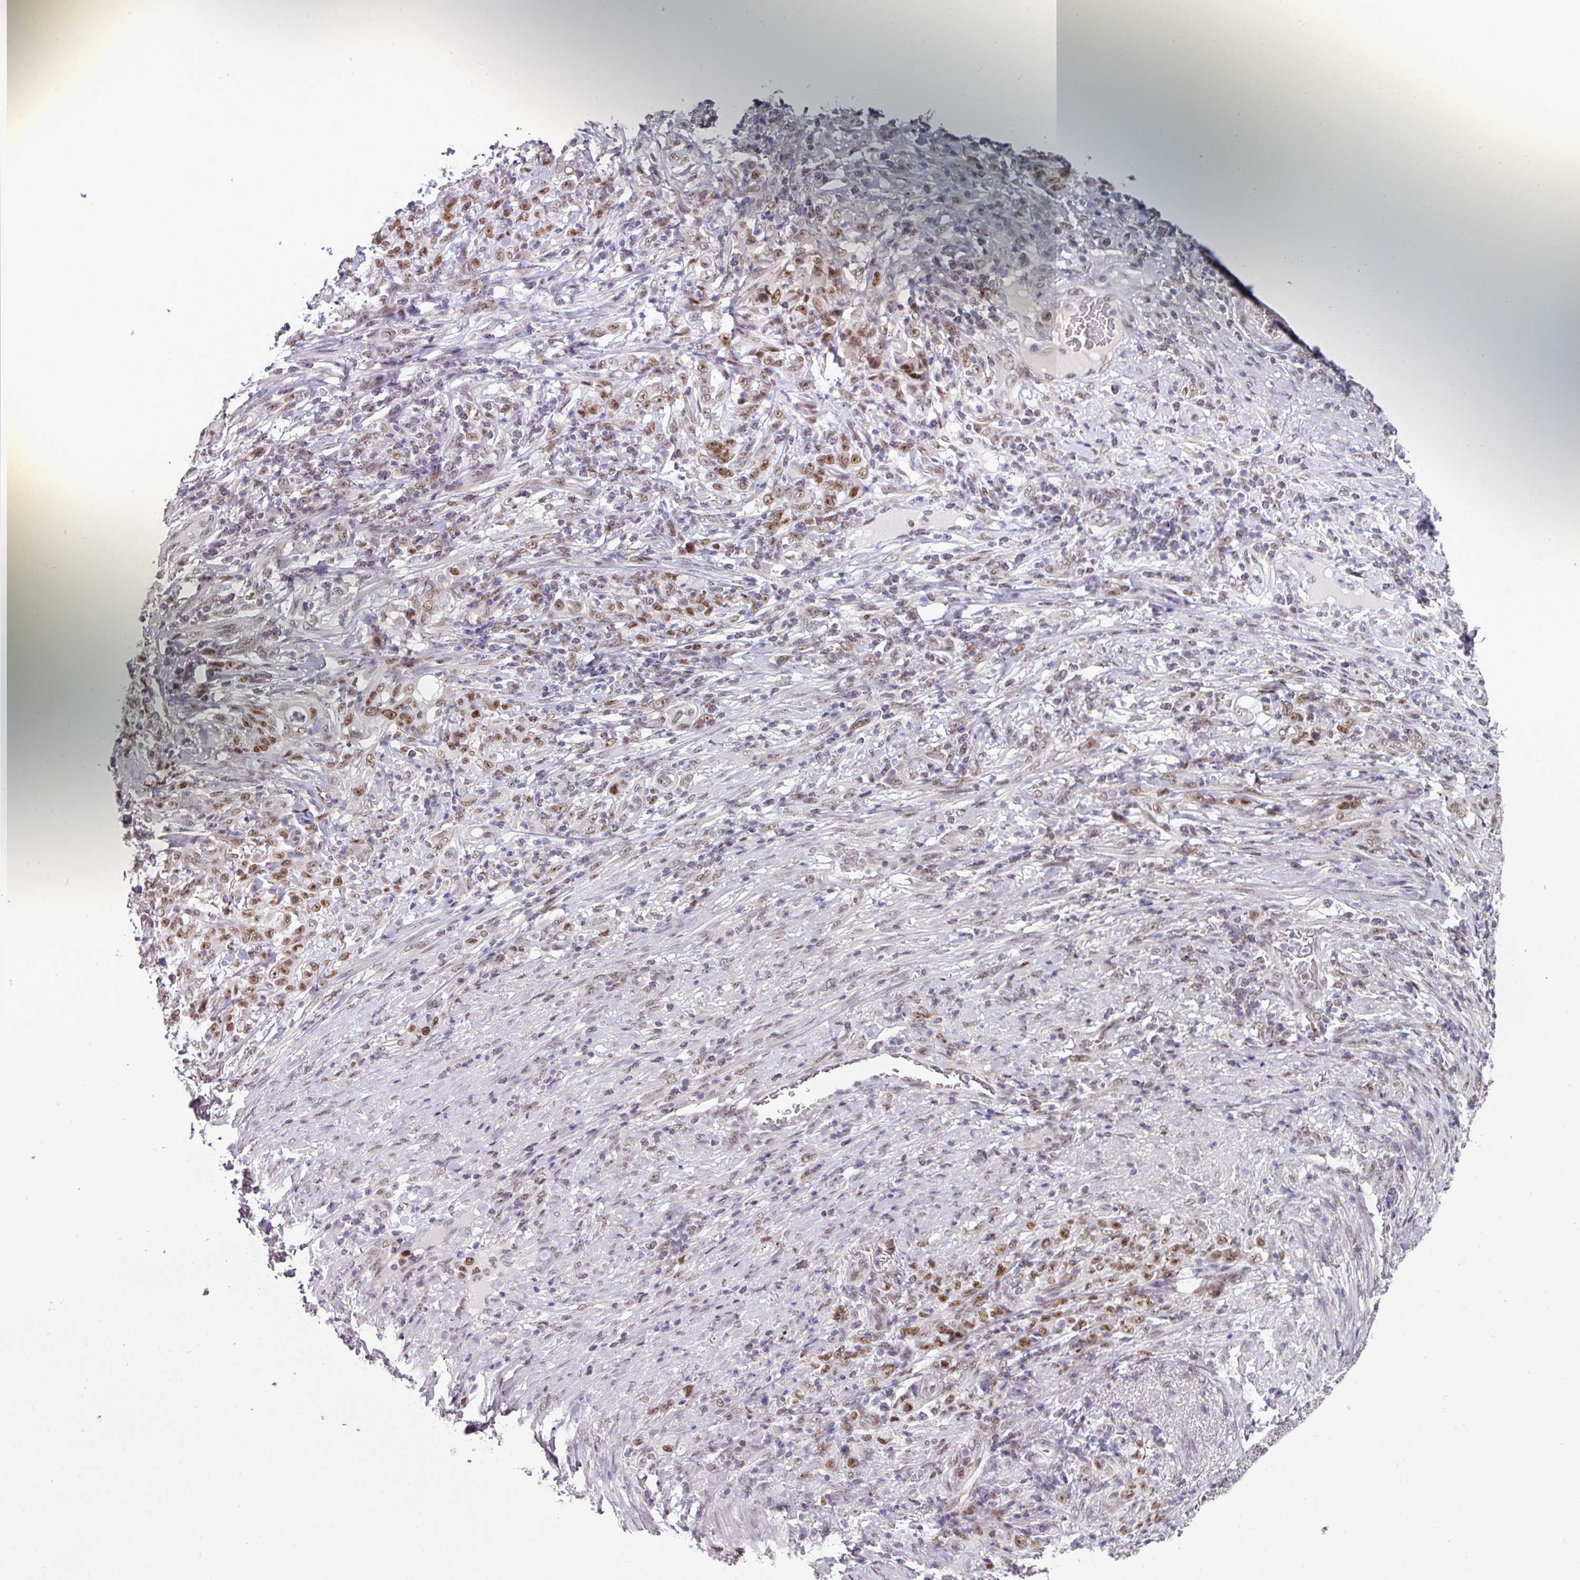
{"staining": {"intensity": "moderate", "quantity": ">75%", "location": "nuclear"}, "tissue": "stomach cancer", "cell_type": "Tumor cells", "image_type": "cancer", "snomed": [{"axis": "morphology", "description": "Adenocarcinoma, NOS"}, {"axis": "topography", "description": "Stomach"}], "caption": "Protein expression analysis of human stomach cancer reveals moderate nuclear positivity in about >75% of tumor cells. (brown staining indicates protein expression, while blue staining denotes nuclei).", "gene": "RAD50", "patient": {"sex": "female", "age": 79}}